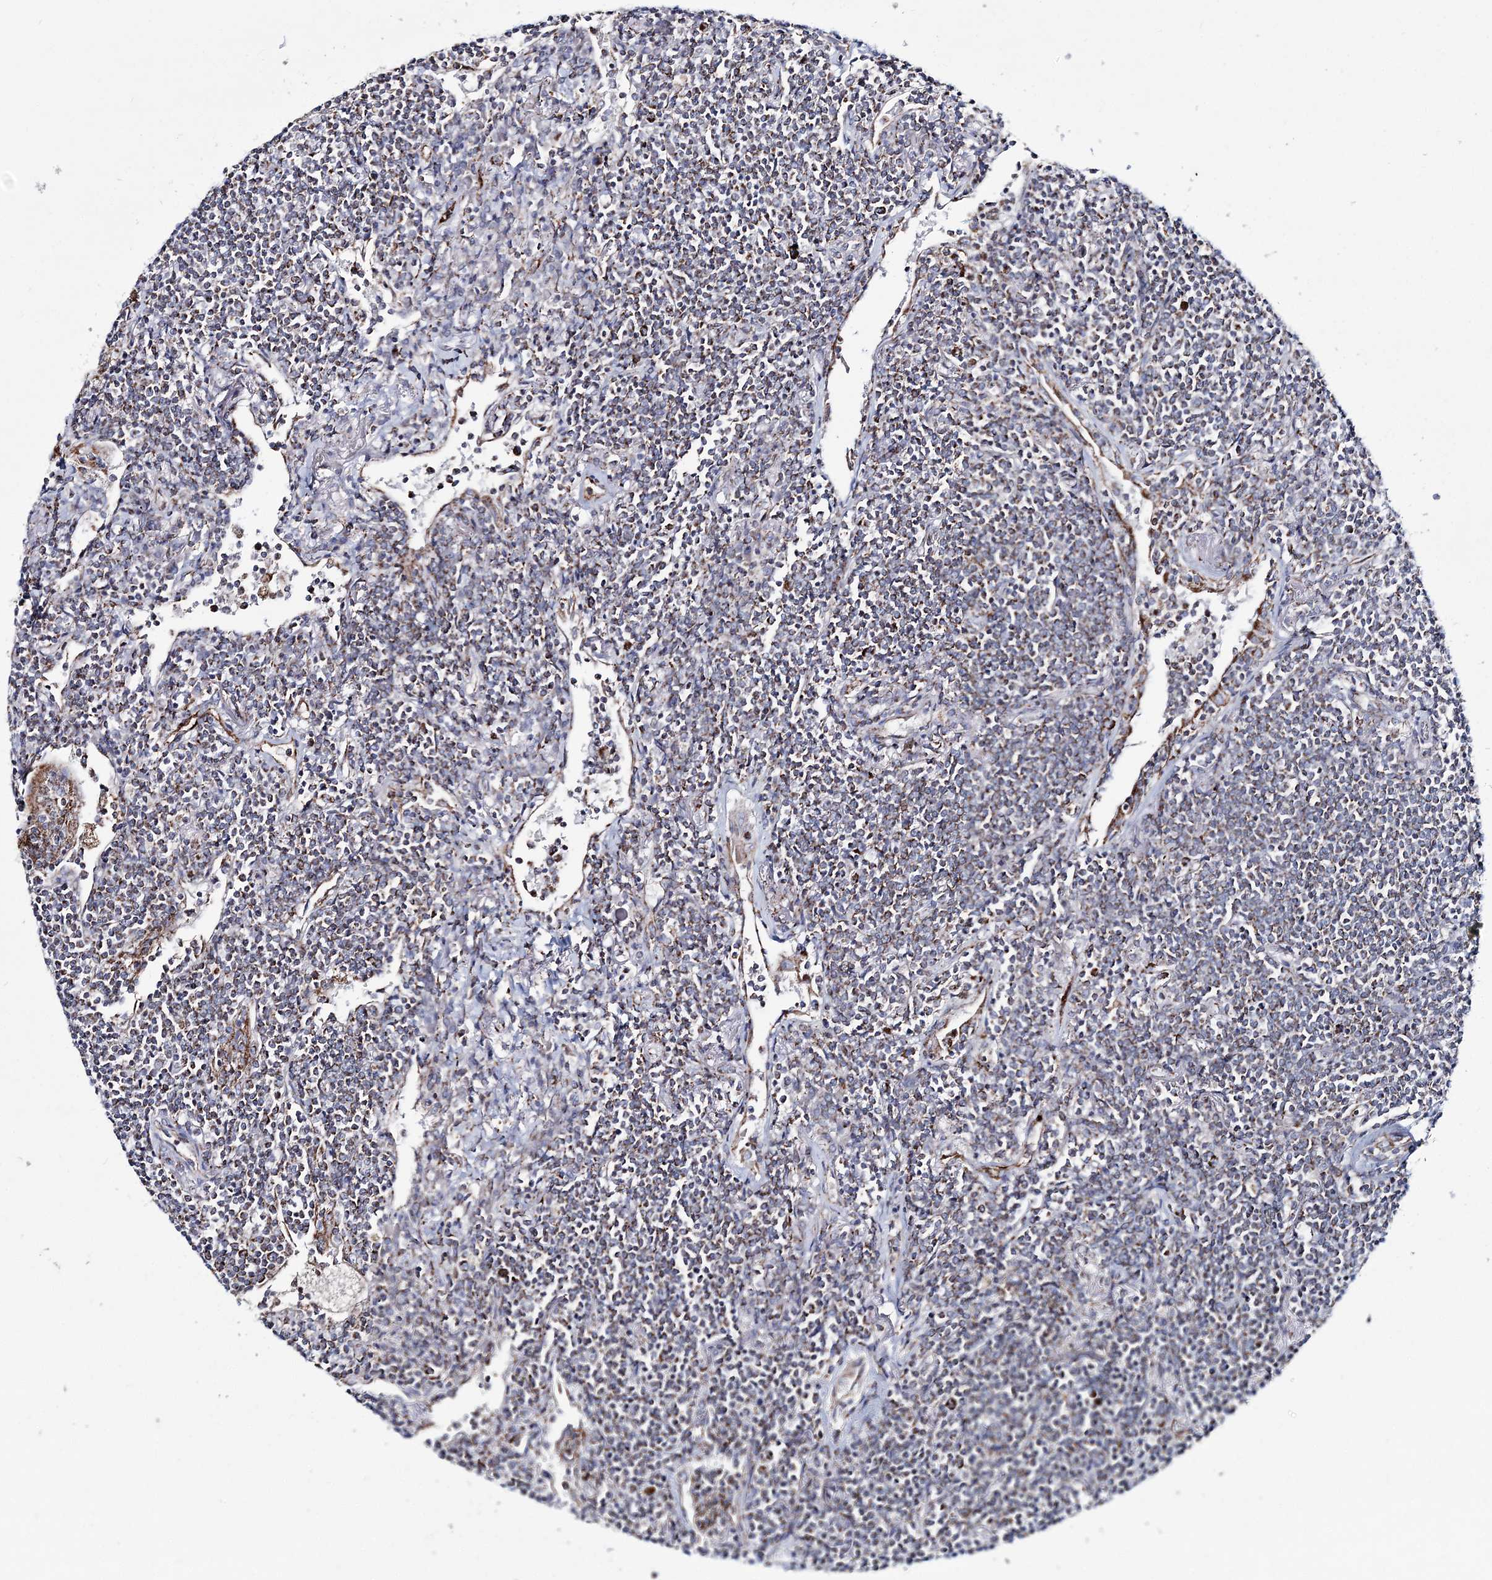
{"staining": {"intensity": "weak", "quantity": "25%-75%", "location": "cytoplasmic/membranous"}, "tissue": "lymphoma", "cell_type": "Tumor cells", "image_type": "cancer", "snomed": [{"axis": "morphology", "description": "Malignant lymphoma, non-Hodgkin's type, Low grade"}, {"axis": "topography", "description": "Lung"}], "caption": "A high-resolution histopathology image shows IHC staining of lymphoma, which demonstrates weak cytoplasmic/membranous staining in about 25%-75% of tumor cells. The protein is shown in brown color, while the nuclei are stained blue.", "gene": "ARHGAP6", "patient": {"sex": "female", "age": 71}}